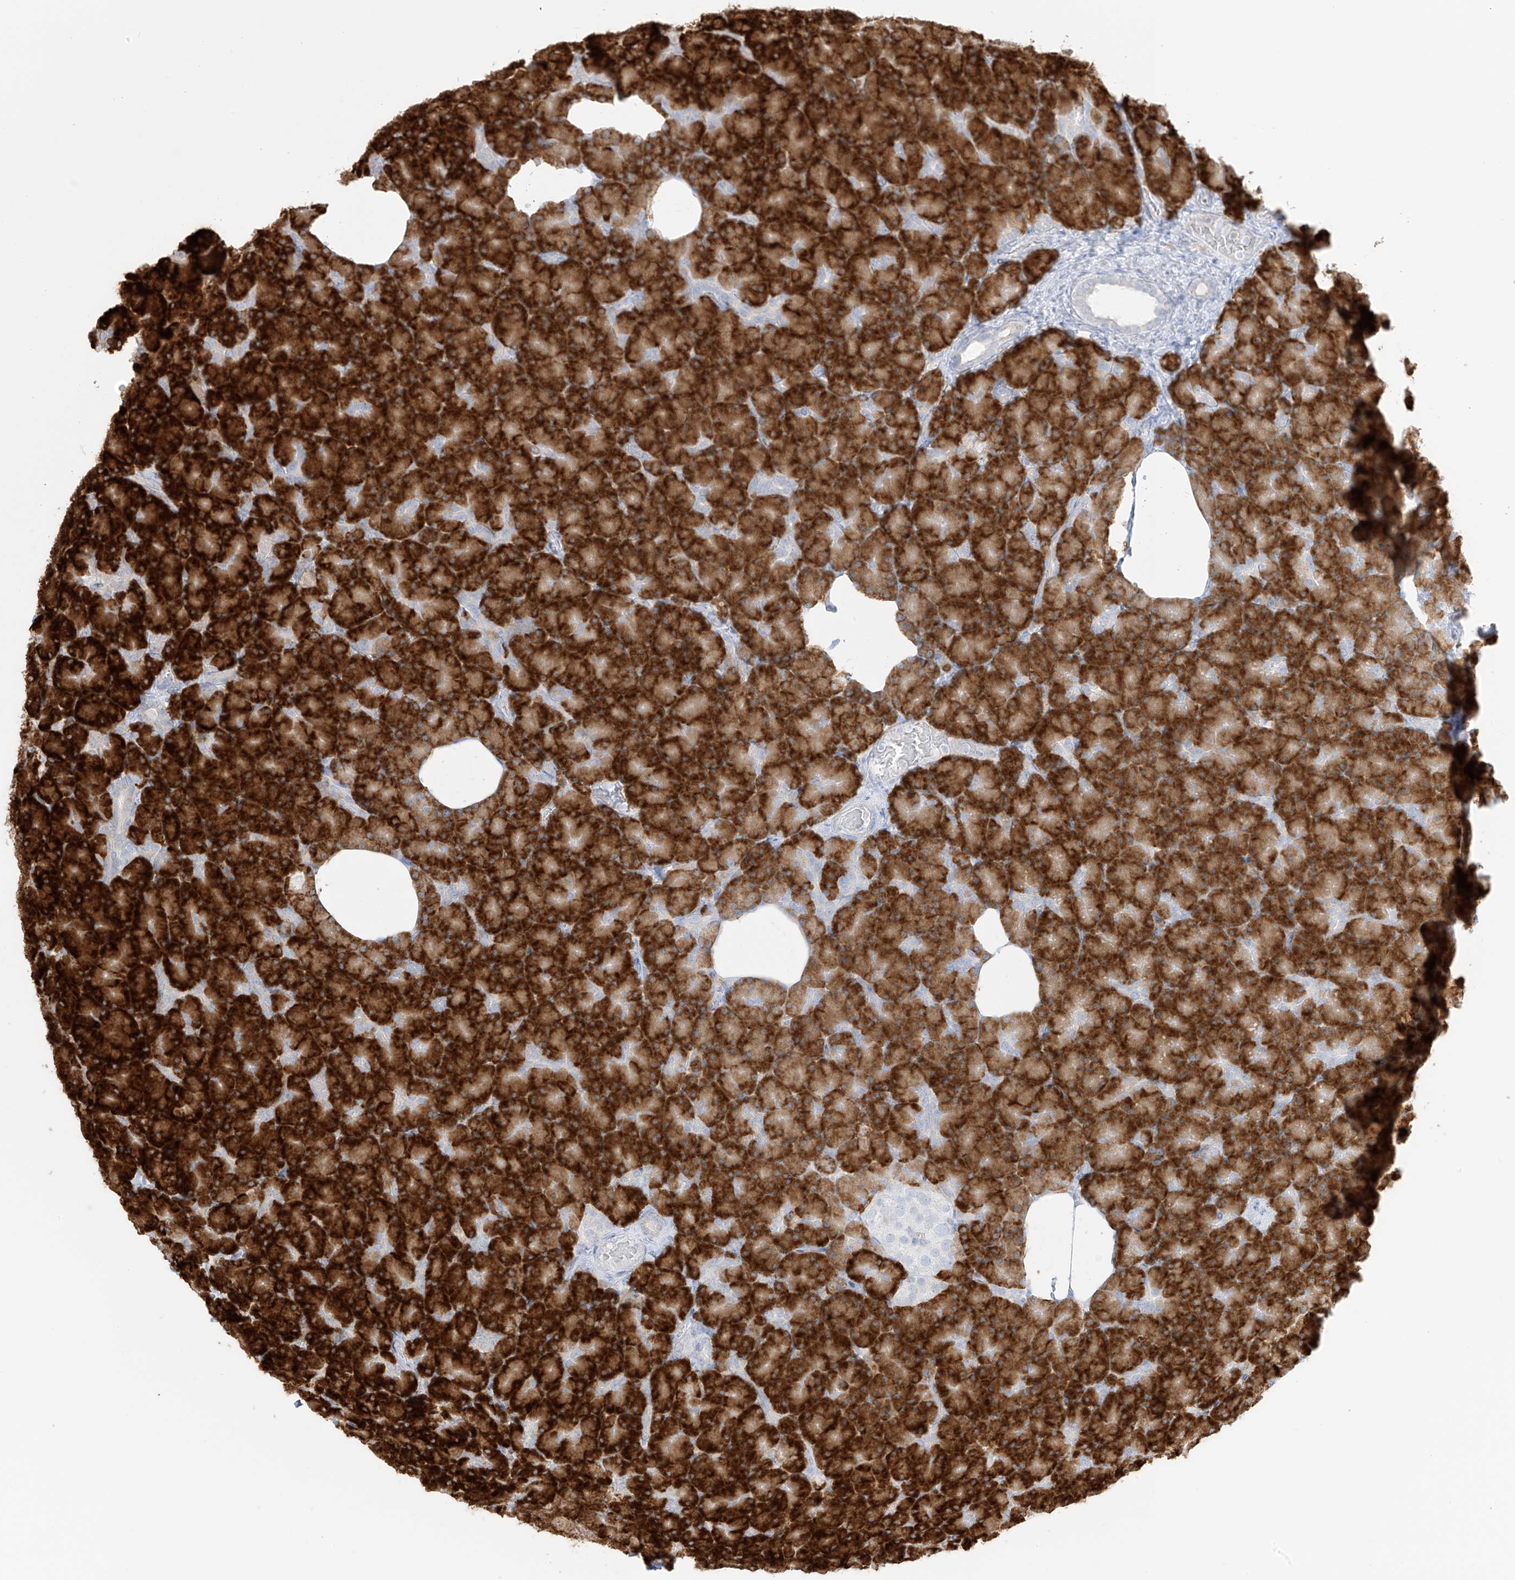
{"staining": {"intensity": "strong", "quantity": ">75%", "location": "cytoplasmic/membranous"}, "tissue": "pancreas", "cell_type": "Exocrine glandular cells", "image_type": "normal", "snomed": [{"axis": "morphology", "description": "Normal tissue, NOS"}, {"axis": "topography", "description": "Pancreas"}], "caption": "Strong cytoplasmic/membranous staining for a protein is present in about >75% of exocrine glandular cells of normal pancreas using immunohistochemistry.", "gene": "LRRC59", "patient": {"sex": "female", "age": 43}}